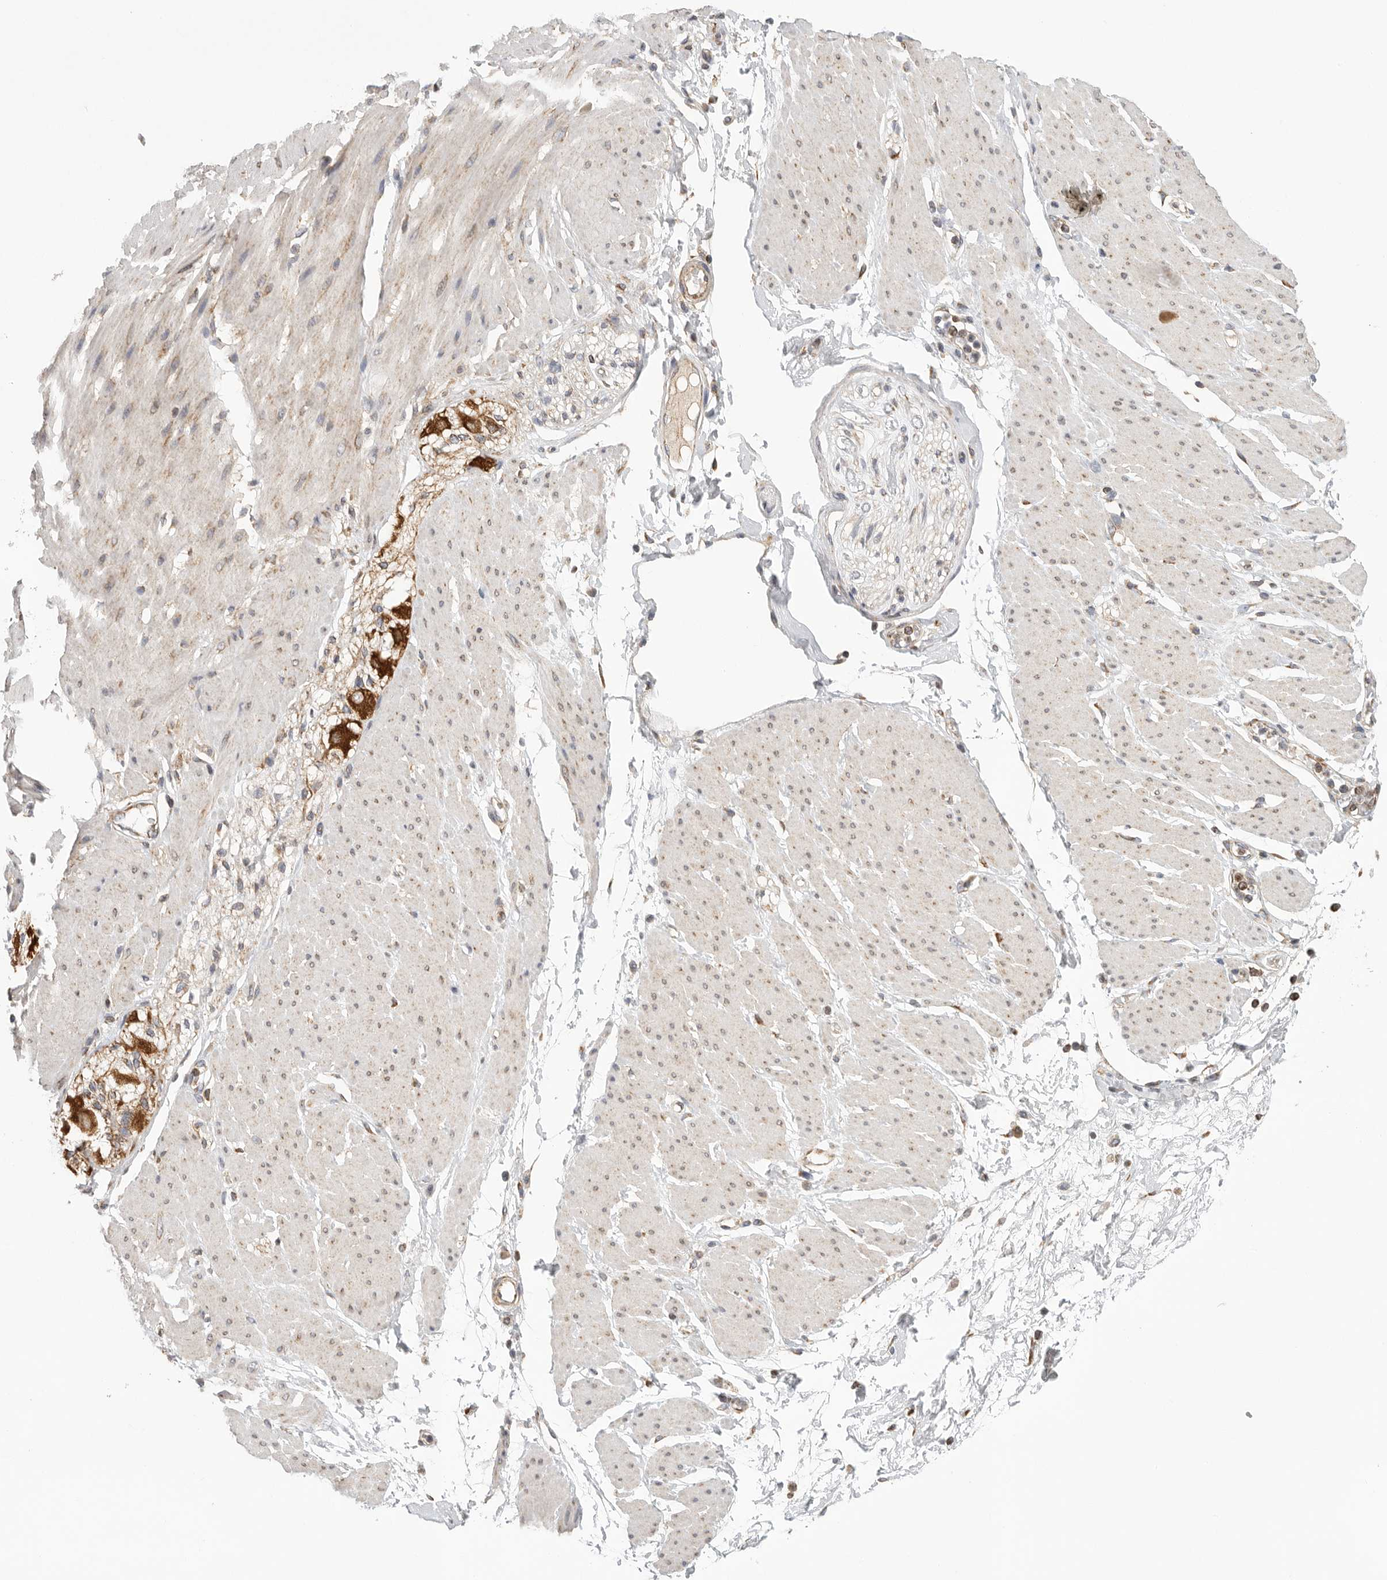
{"staining": {"intensity": "negative", "quantity": "none", "location": "none"}, "tissue": "adipose tissue", "cell_type": "Adipocytes", "image_type": "normal", "snomed": [{"axis": "morphology", "description": "Normal tissue, NOS"}, {"axis": "morphology", "description": "Adenocarcinoma, NOS"}, {"axis": "topography", "description": "Duodenum"}, {"axis": "topography", "description": "Peripheral nerve tissue"}], "caption": "IHC micrograph of benign adipose tissue: adipose tissue stained with DAB displays no significant protein staining in adipocytes. (DAB immunohistochemistry (IHC), high magnification).", "gene": "FKBP8", "patient": {"sex": "female", "age": 60}}